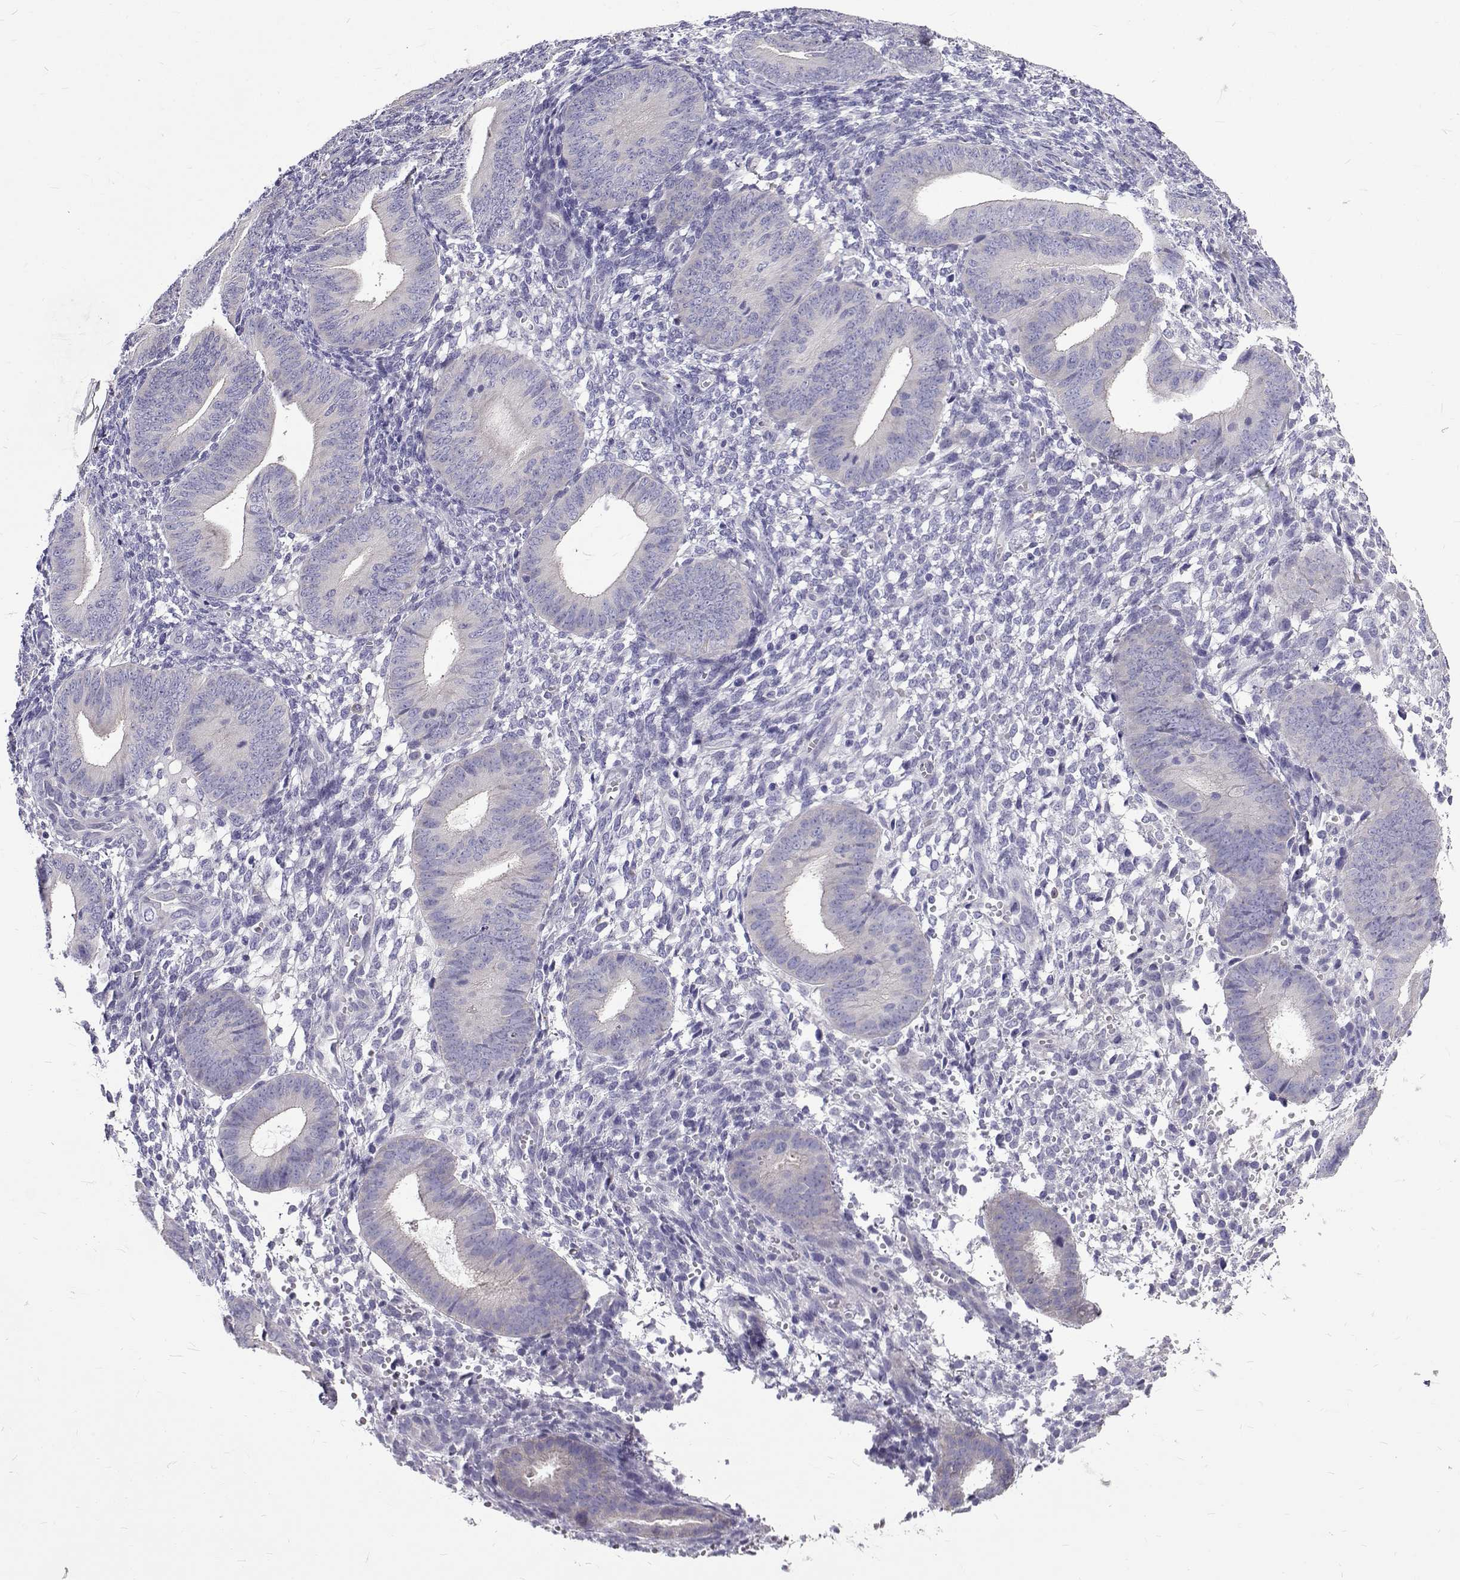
{"staining": {"intensity": "negative", "quantity": "none", "location": "none"}, "tissue": "endometrium", "cell_type": "Cells in endometrial stroma", "image_type": "normal", "snomed": [{"axis": "morphology", "description": "Normal tissue, NOS"}, {"axis": "topography", "description": "Endometrium"}], "caption": "Endometrium was stained to show a protein in brown. There is no significant positivity in cells in endometrial stroma. (DAB immunohistochemistry visualized using brightfield microscopy, high magnification).", "gene": "IGSF1", "patient": {"sex": "female", "age": 39}}